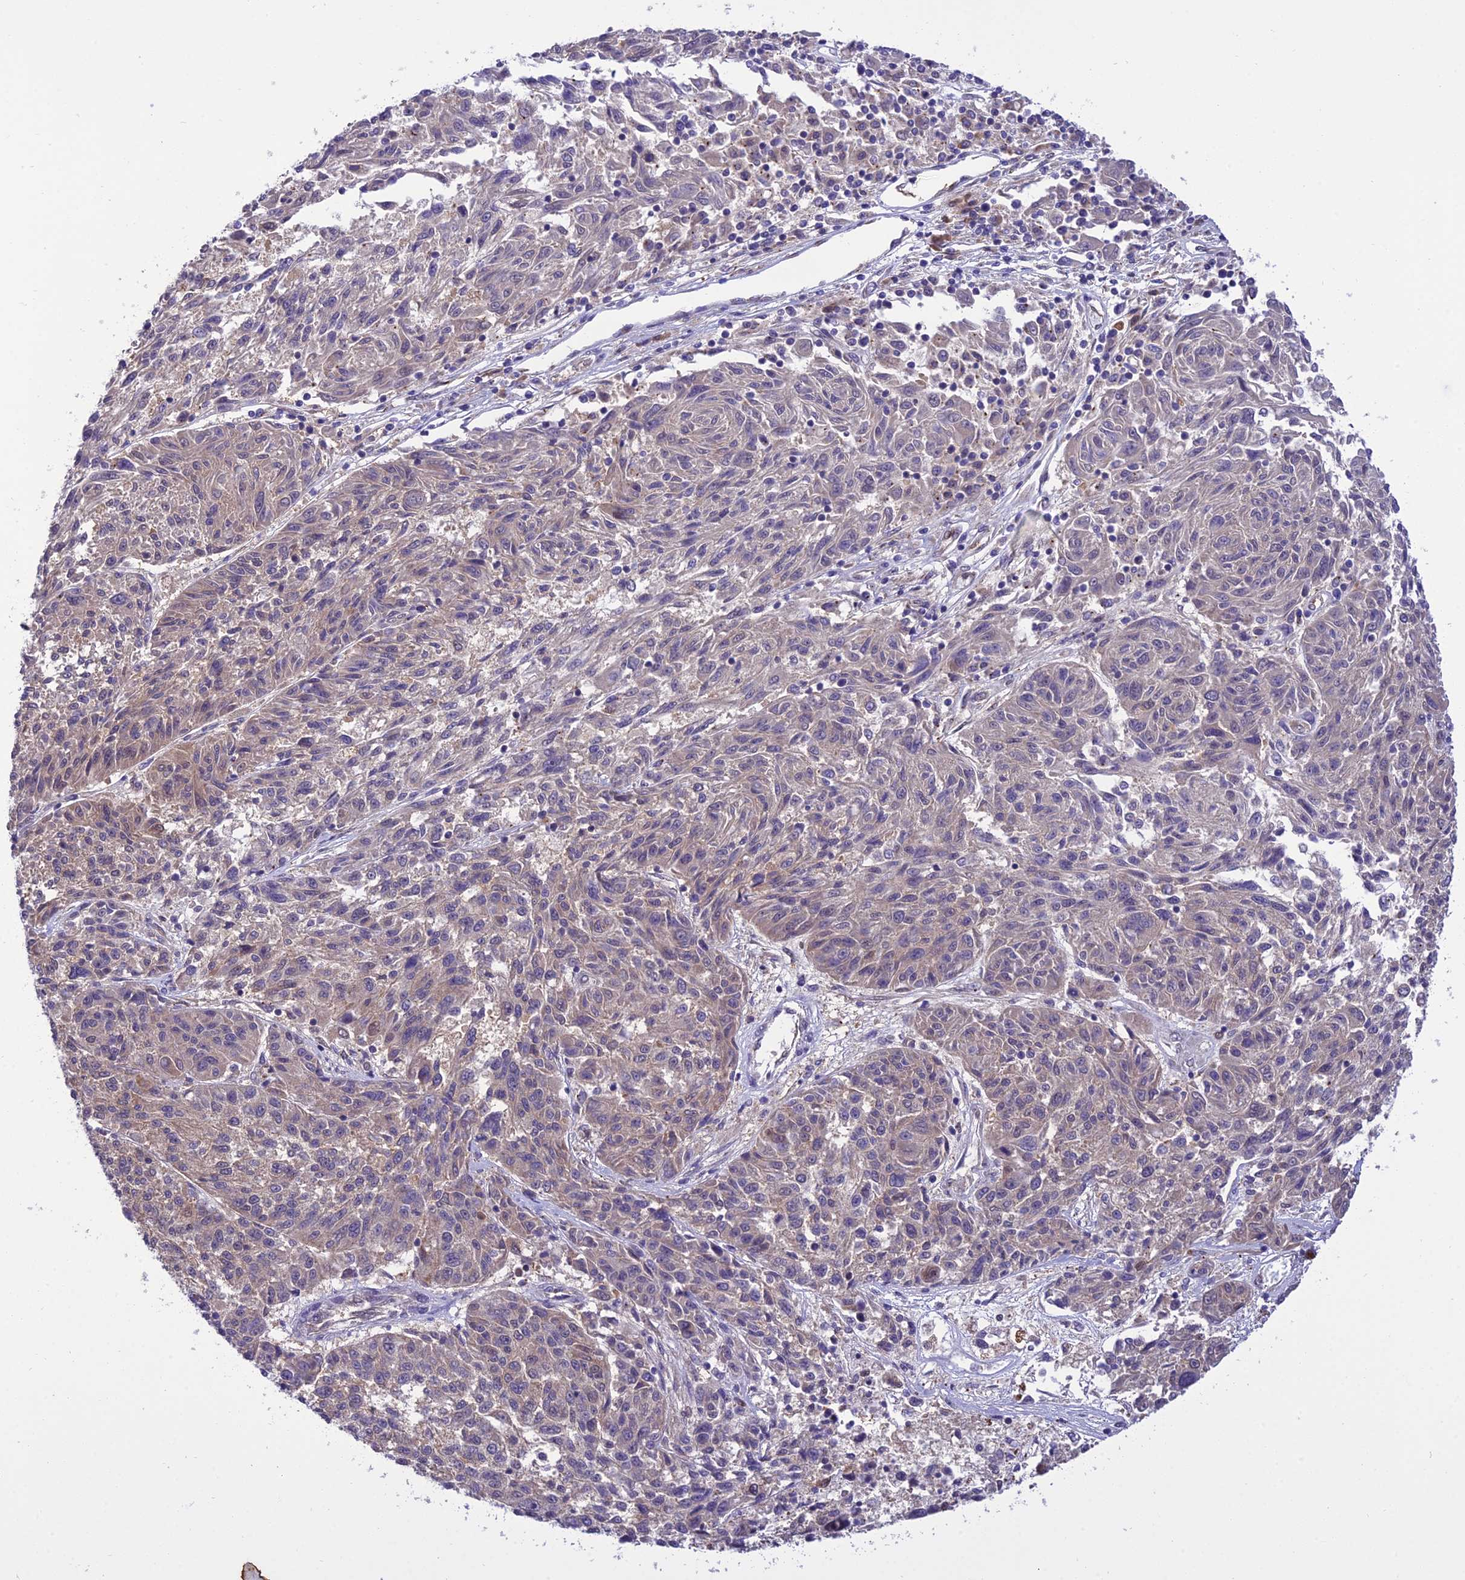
{"staining": {"intensity": "negative", "quantity": "none", "location": "none"}, "tissue": "melanoma", "cell_type": "Tumor cells", "image_type": "cancer", "snomed": [{"axis": "morphology", "description": "Malignant melanoma, NOS"}, {"axis": "topography", "description": "Skin"}], "caption": "A high-resolution image shows immunohistochemistry staining of malignant melanoma, which shows no significant expression in tumor cells.", "gene": "BORCS6", "patient": {"sex": "male", "age": 53}}